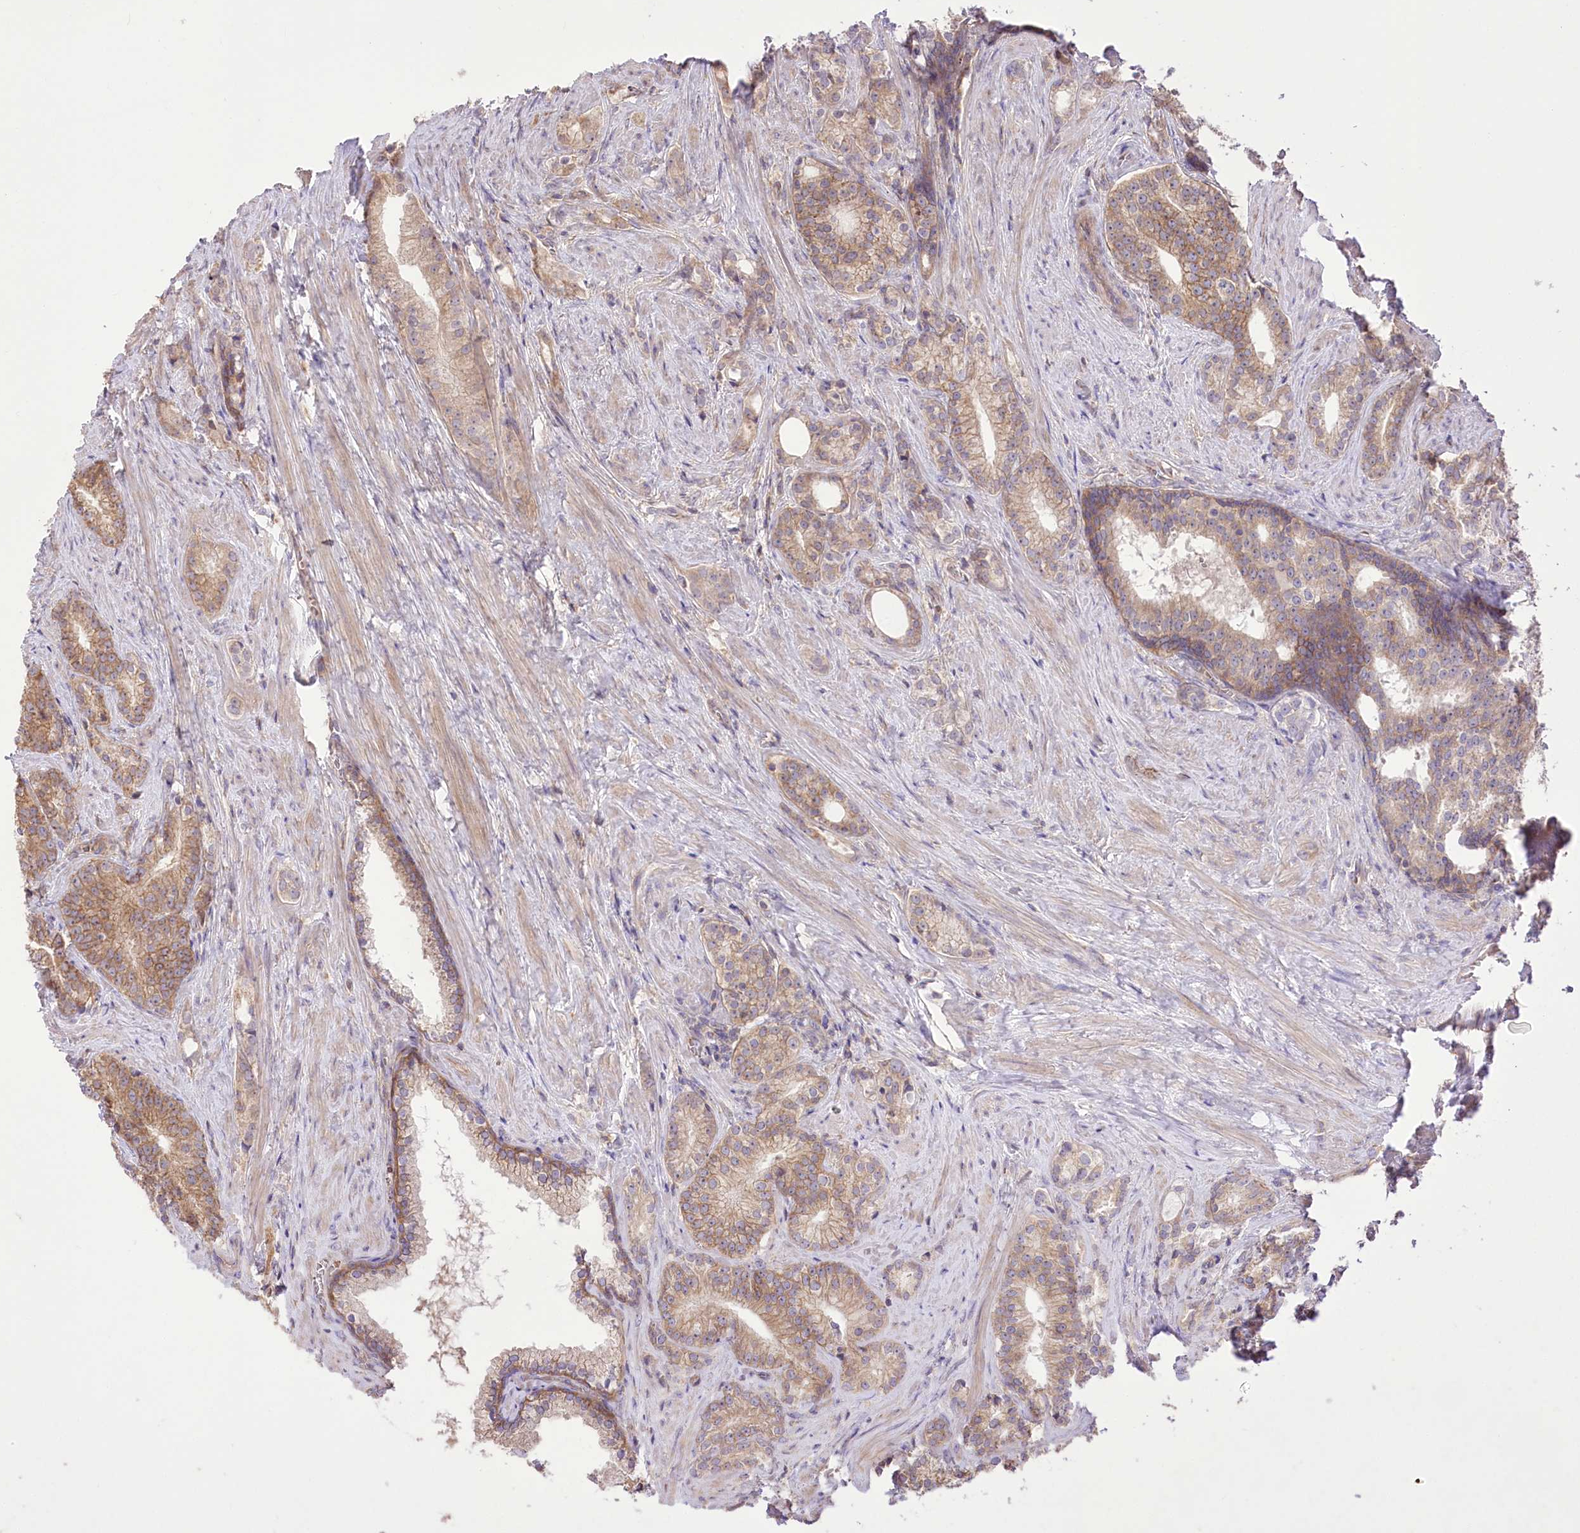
{"staining": {"intensity": "moderate", "quantity": ">75%", "location": "cytoplasmic/membranous"}, "tissue": "prostate cancer", "cell_type": "Tumor cells", "image_type": "cancer", "snomed": [{"axis": "morphology", "description": "Adenocarcinoma, Low grade"}, {"axis": "topography", "description": "Prostate"}], "caption": "This histopathology image displays immunohistochemistry staining of human adenocarcinoma (low-grade) (prostate), with medium moderate cytoplasmic/membranous expression in about >75% of tumor cells.", "gene": "XYLB", "patient": {"sex": "male", "age": 71}}